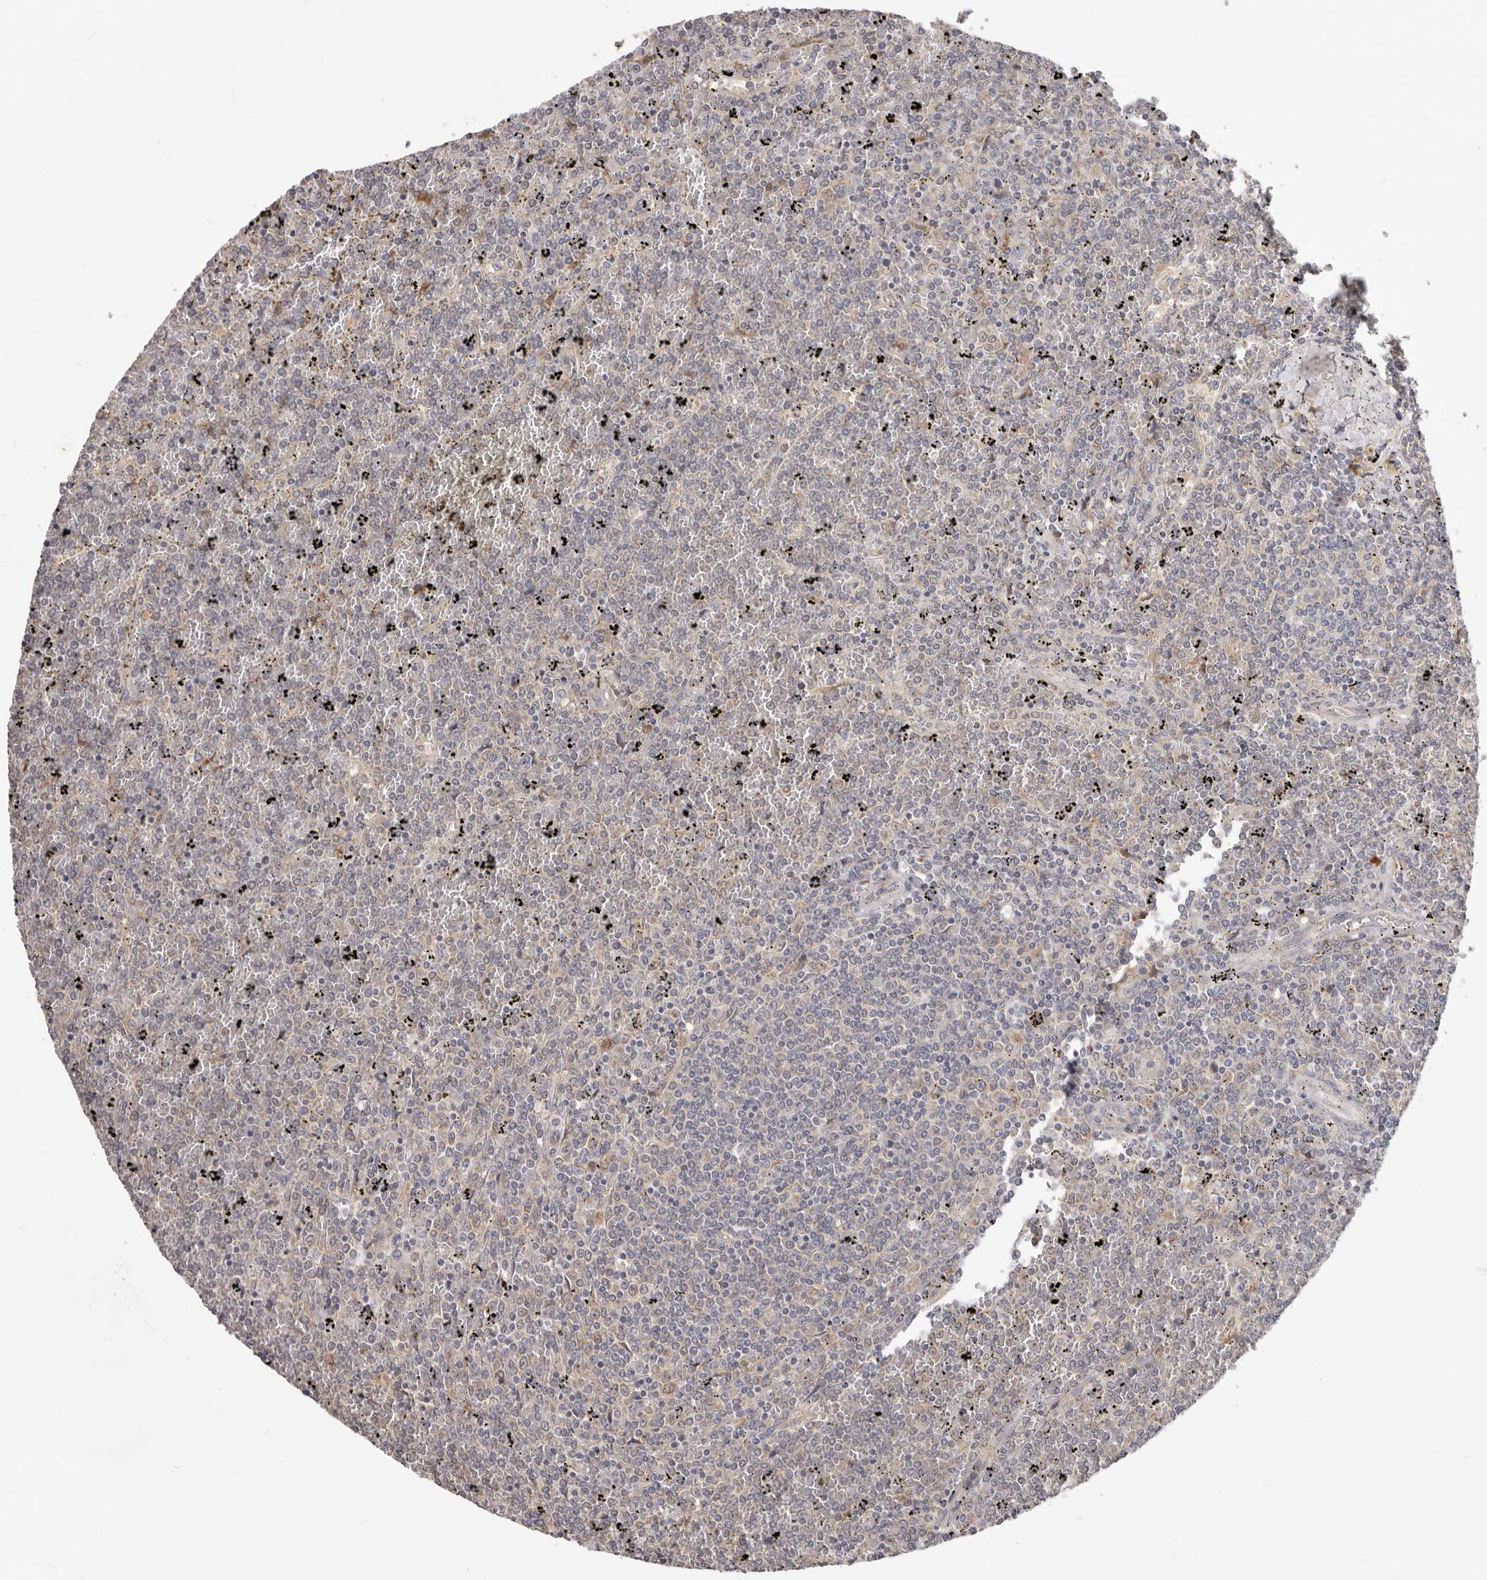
{"staining": {"intensity": "negative", "quantity": "none", "location": "none"}, "tissue": "lymphoma", "cell_type": "Tumor cells", "image_type": "cancer", "snomed": [{"axis": "morphology", "description": "Malignant lymphoma, non-Hodgkin's type, Low grade"}, {"axis": "topography", "description": "Spleen"}], "caption": "Photomicrograph shows no protein staining in tumor cells of malignant lymphoma, non-Hodgkin's type (low-grade) tissue.", "gene": "WDR77", "patient": {"sex": "female", "age": 19}}